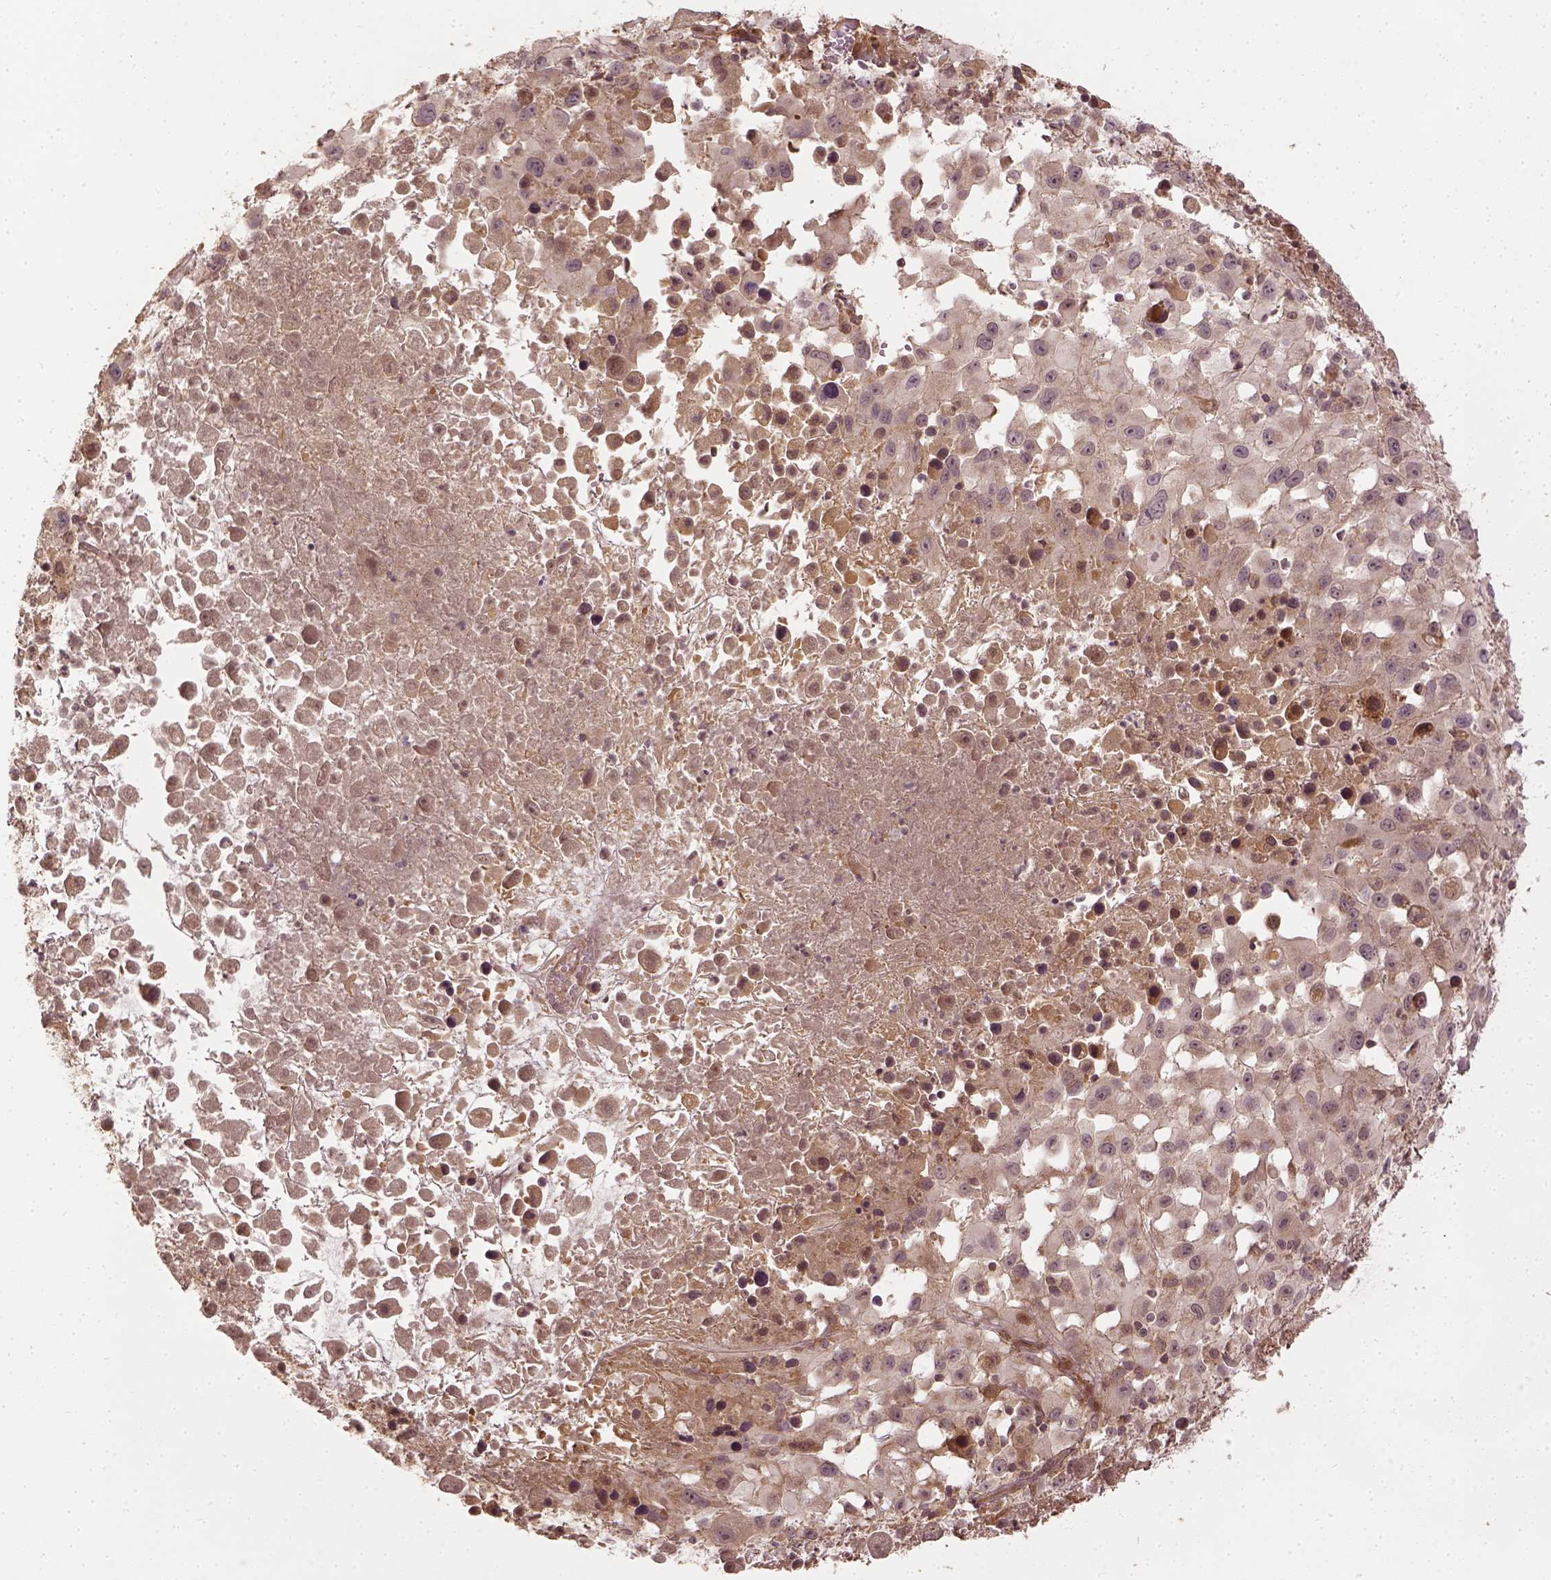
{"staining": {"intensity": "weak", "quantity": "<25%", "location": "cytoplasmic/membranous"}, "tissue": "melanoma", "cell_type": "Tumor cells", "image_type": "cancer", "snomed": [{"axis": "morphology", "description": "Malignant melanoma, Metastatic site"}, {"axis": "topography", "description": "Soft tissue"}], "caption": "DAB (3,3'-diaminobenzidine) immunohistochemical staining of human malignant melanoma (metastatic site) reveals no significant expression in tumor cells.", "gene": "VEGFA", "patient": {"sex": "male", "age": 50}}